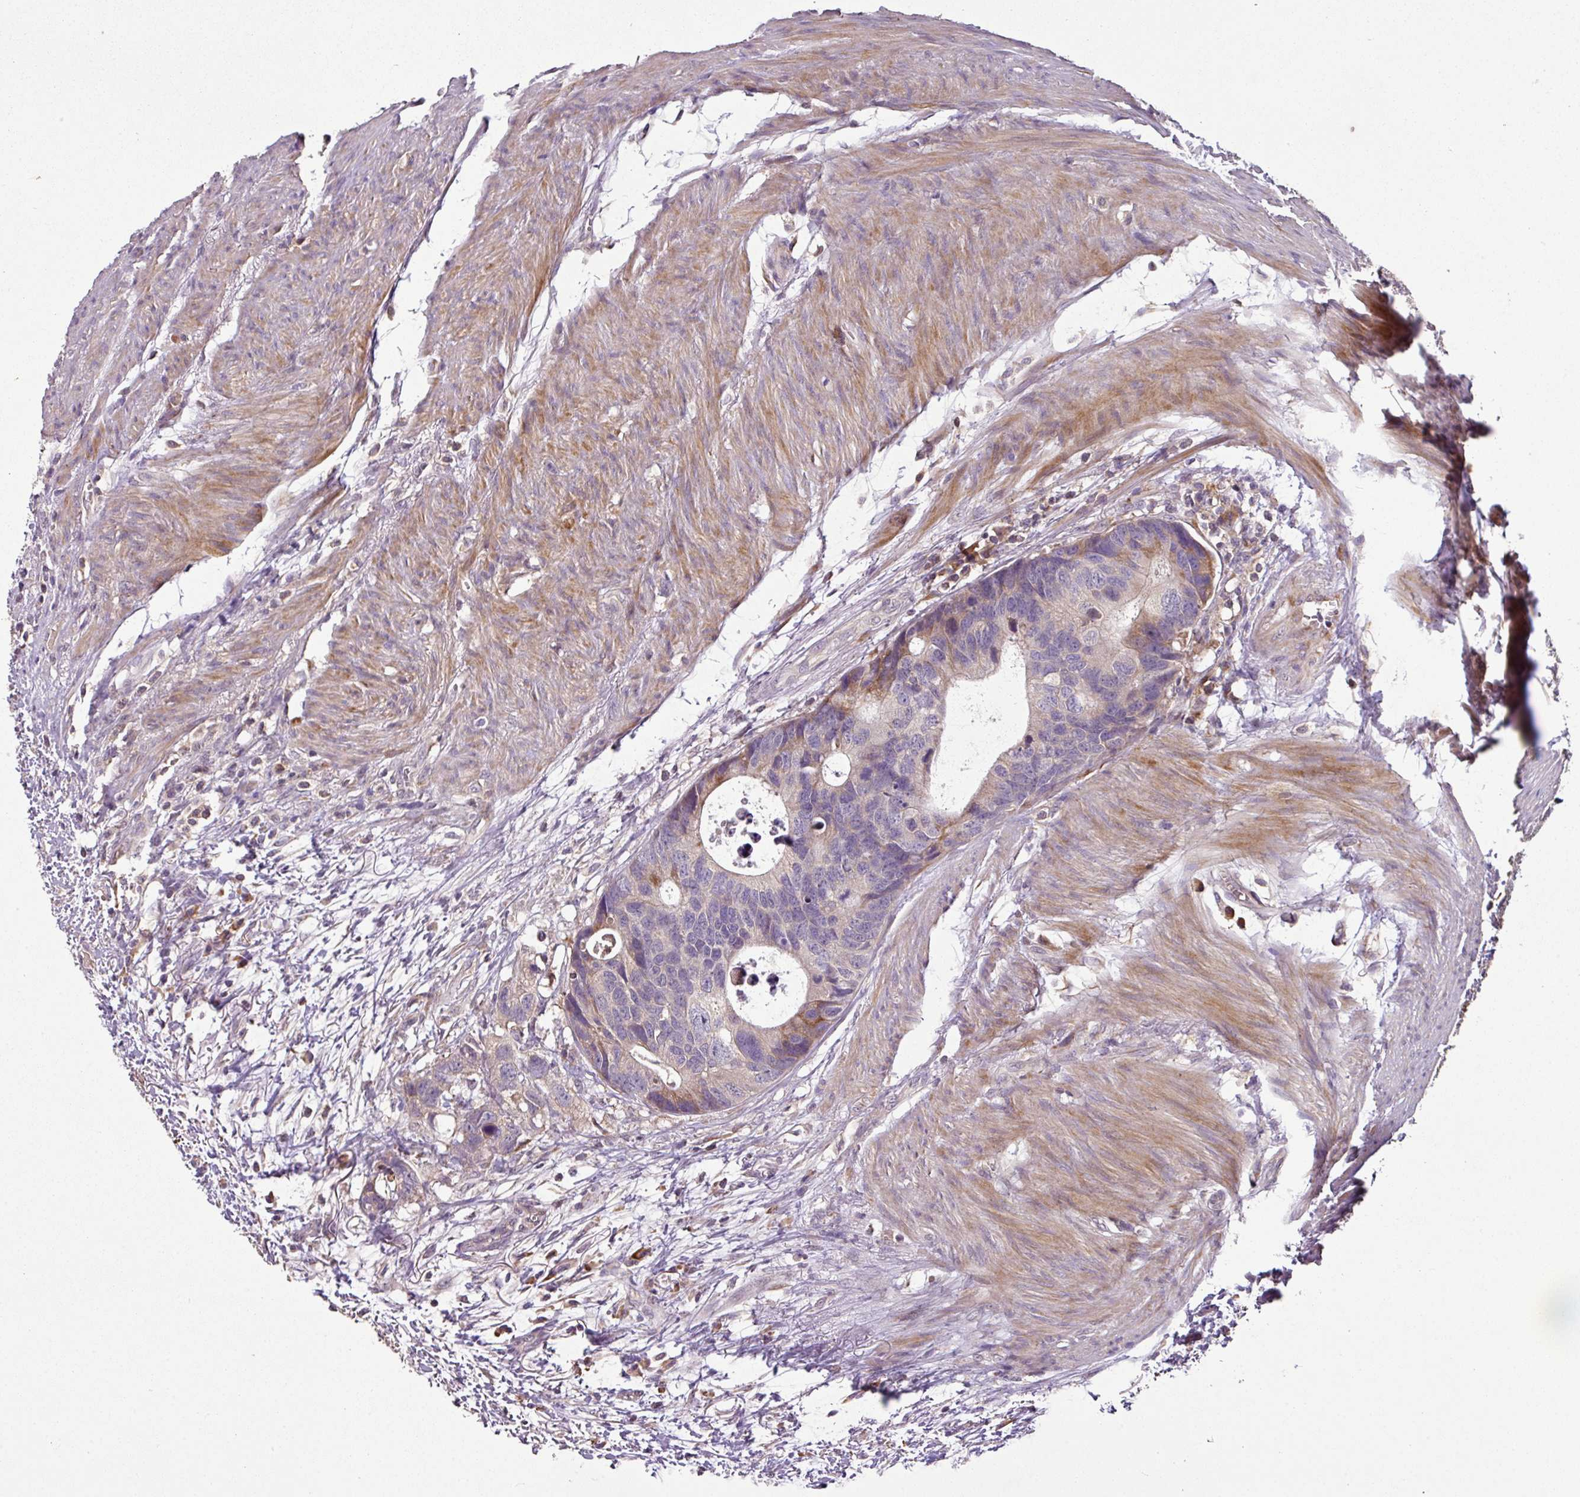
{"staining": {"intensity": "moderate", "quantity": "<25%", "location": "cytoplasmic/membranous"}, "tissue": "colorectal cancer", "cell_type": "Tumor cells", "image_type": "cancer", "snomed": [{"axis": "morphology", "description": "Adenocarcinoma, NOS"}, {"axis": "topography", "description": "Colon"}], "caption": "This photomicrograph exhibits immunohistochemistry (IHC) staining of colorectal cancer (adenocarcinoma), with low moderate cytoplasmic/membranous staining in about <25% of tumor cells.", "gene": "SPCS3", "patient": {"sex": "female", "age": 57}}